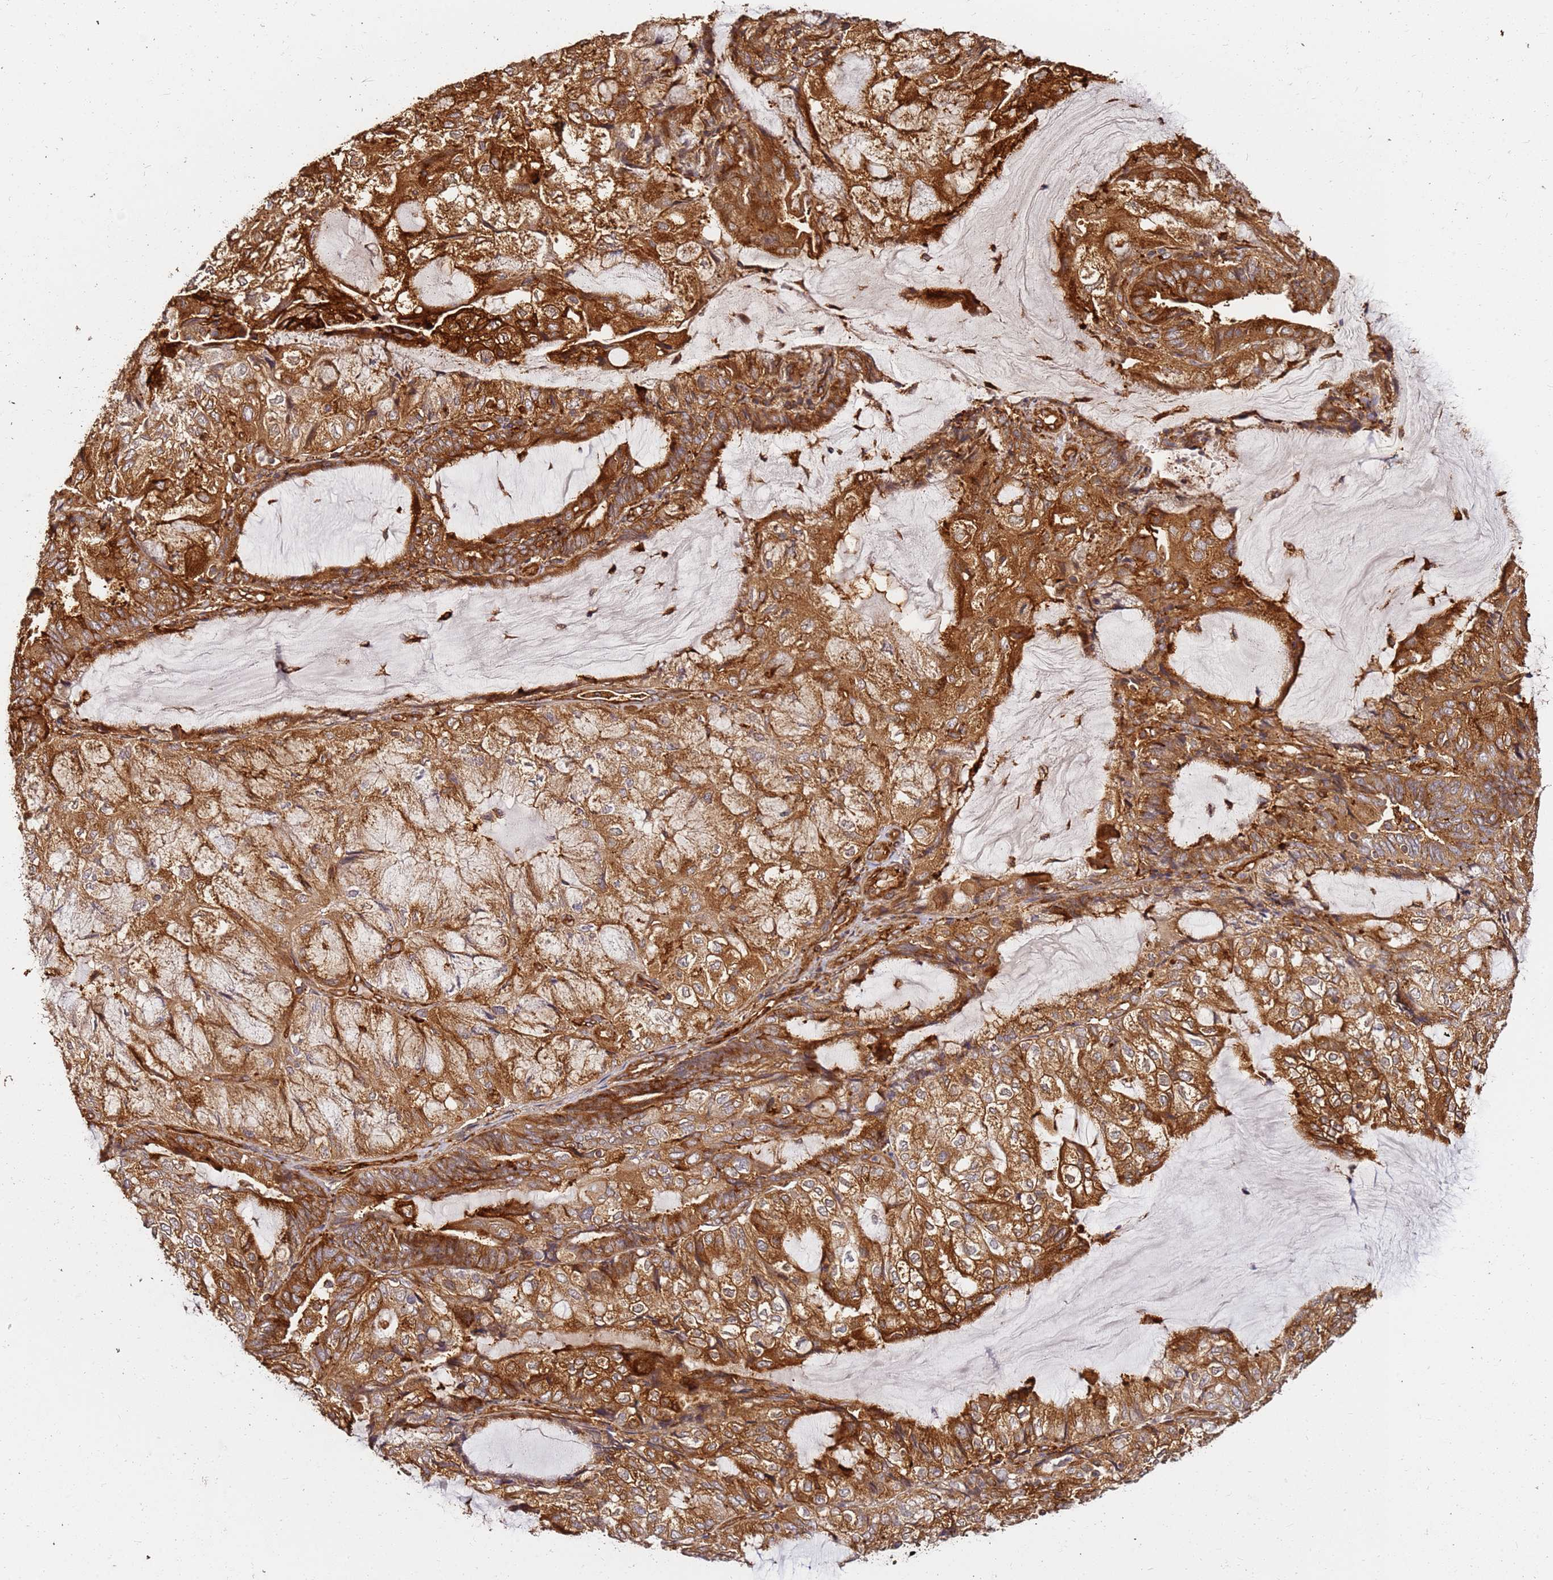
{"staining": {"intensity": "strong", "quantity": ">75%", "location": "cytoplasmic/membranous"}, "tissue": "endometrial cancer", "cell_type": "Tumor cells", "image_type": "cancer", "snomed": [{"axis": "morphology", "description": "Adenocarcinoma, NOS"}, {"axis": "topography", "description": "Endometrium"}], "caption": "High-power microscopy captured an immunohistochemistry micrograph of endometrial cancer (adenocarcinoma), revealing strong cytoplasmic/membranous expression in approximately >75% of tumor cells. (DAB (3,3'-diaminobenzidine) IHC with brightfield microscopy, high magnification).", "gene": "DVL3", "patient": {"sex": "female", "age": 81}}